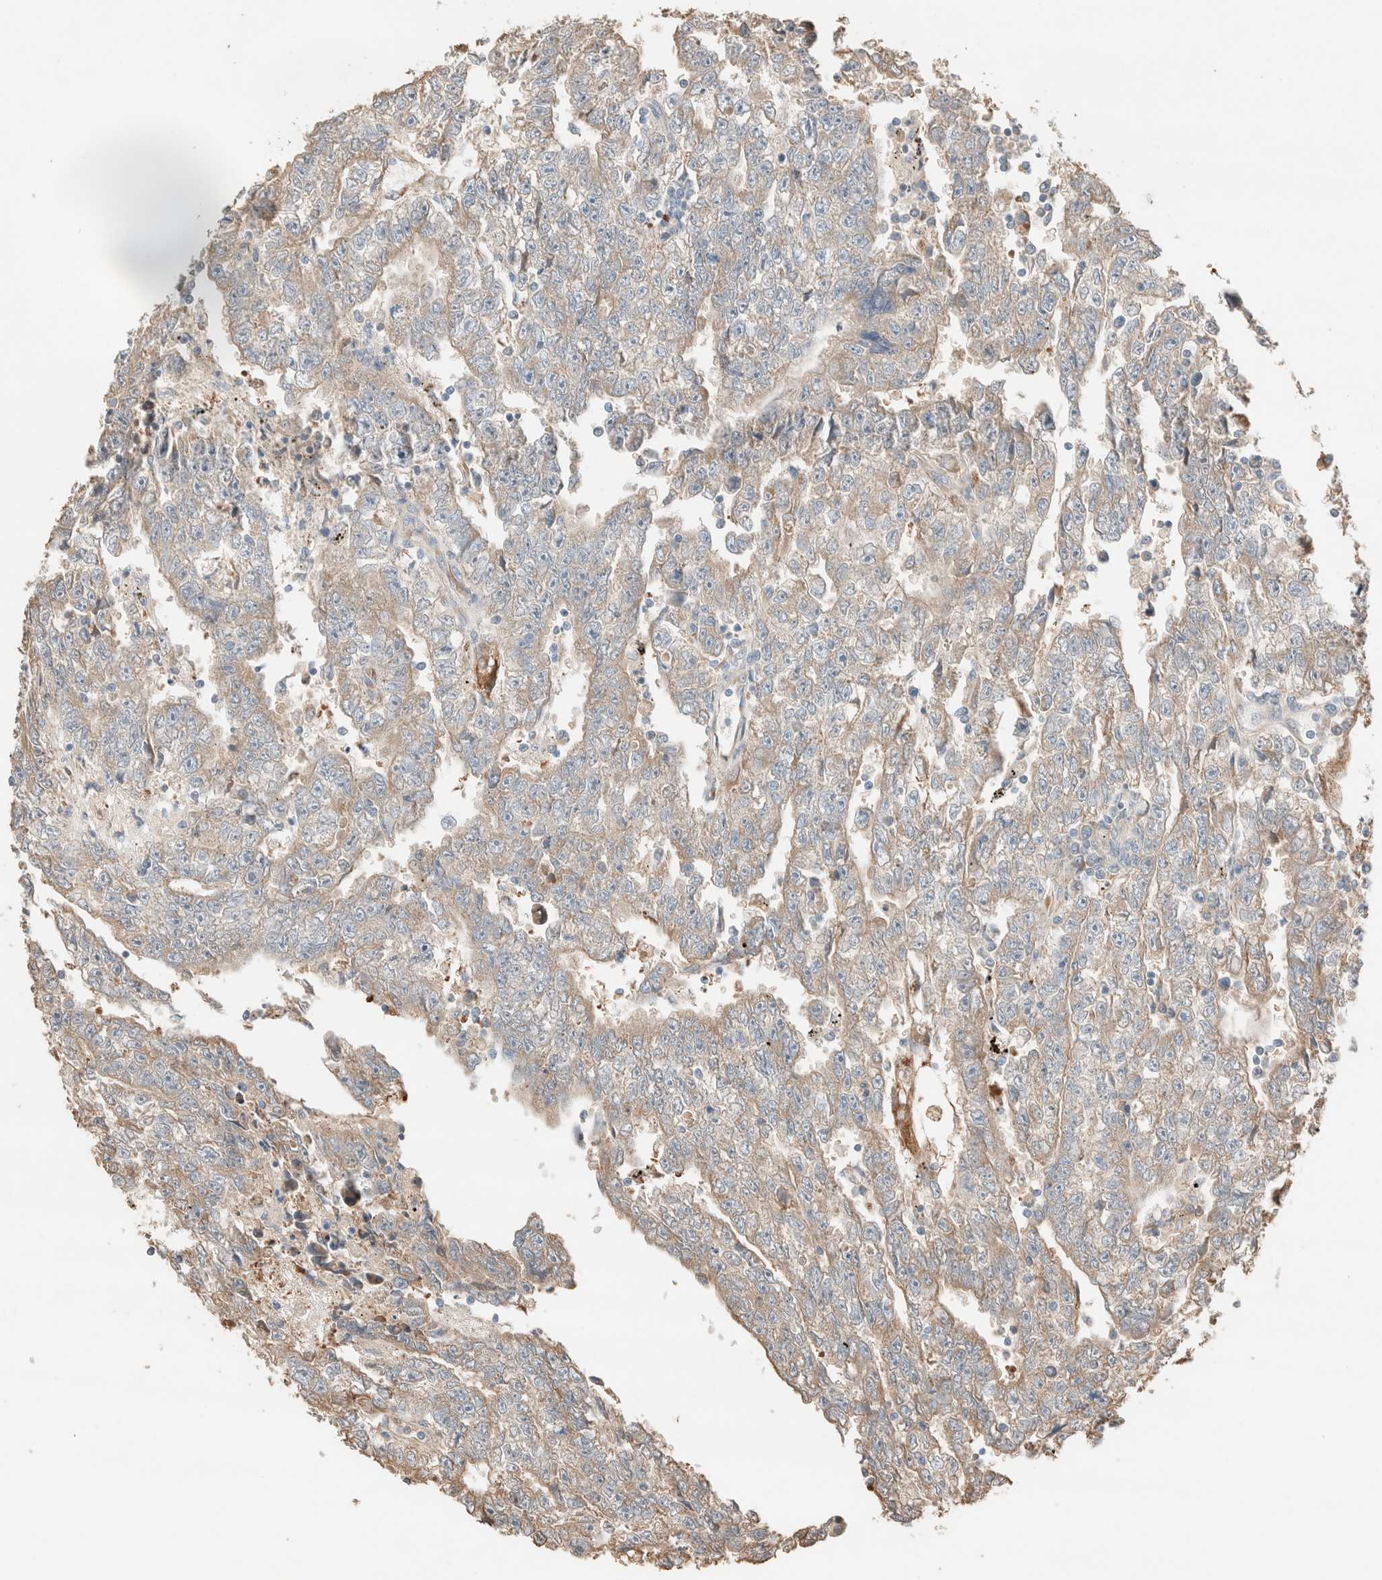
{"staining": {"intensity": "weak", "quantity": ">75%", "location": "cytoplasmic/membranous"}, "tissue": "testis cancer", "cell_type": "Tumor cells", "image_type": "cancer", "snomed": [{"axis": "morphology", "description": "Carcinoma, Embryonal, NOS"}, {"axis": "topography", "description": "Testis"}], "caption": "Protein expression analysis of embryonal carcinoma (testis) demonstrates weak cytoplasmic/membranous positivity in approximately >75% of tumor cells. (Stains: DAB in brown, nuclei in blue, Microscopy: brightfield microscopy at high magnification).", "gene": "TUBD1", "patient": {"sex": "male", "age": 25}}